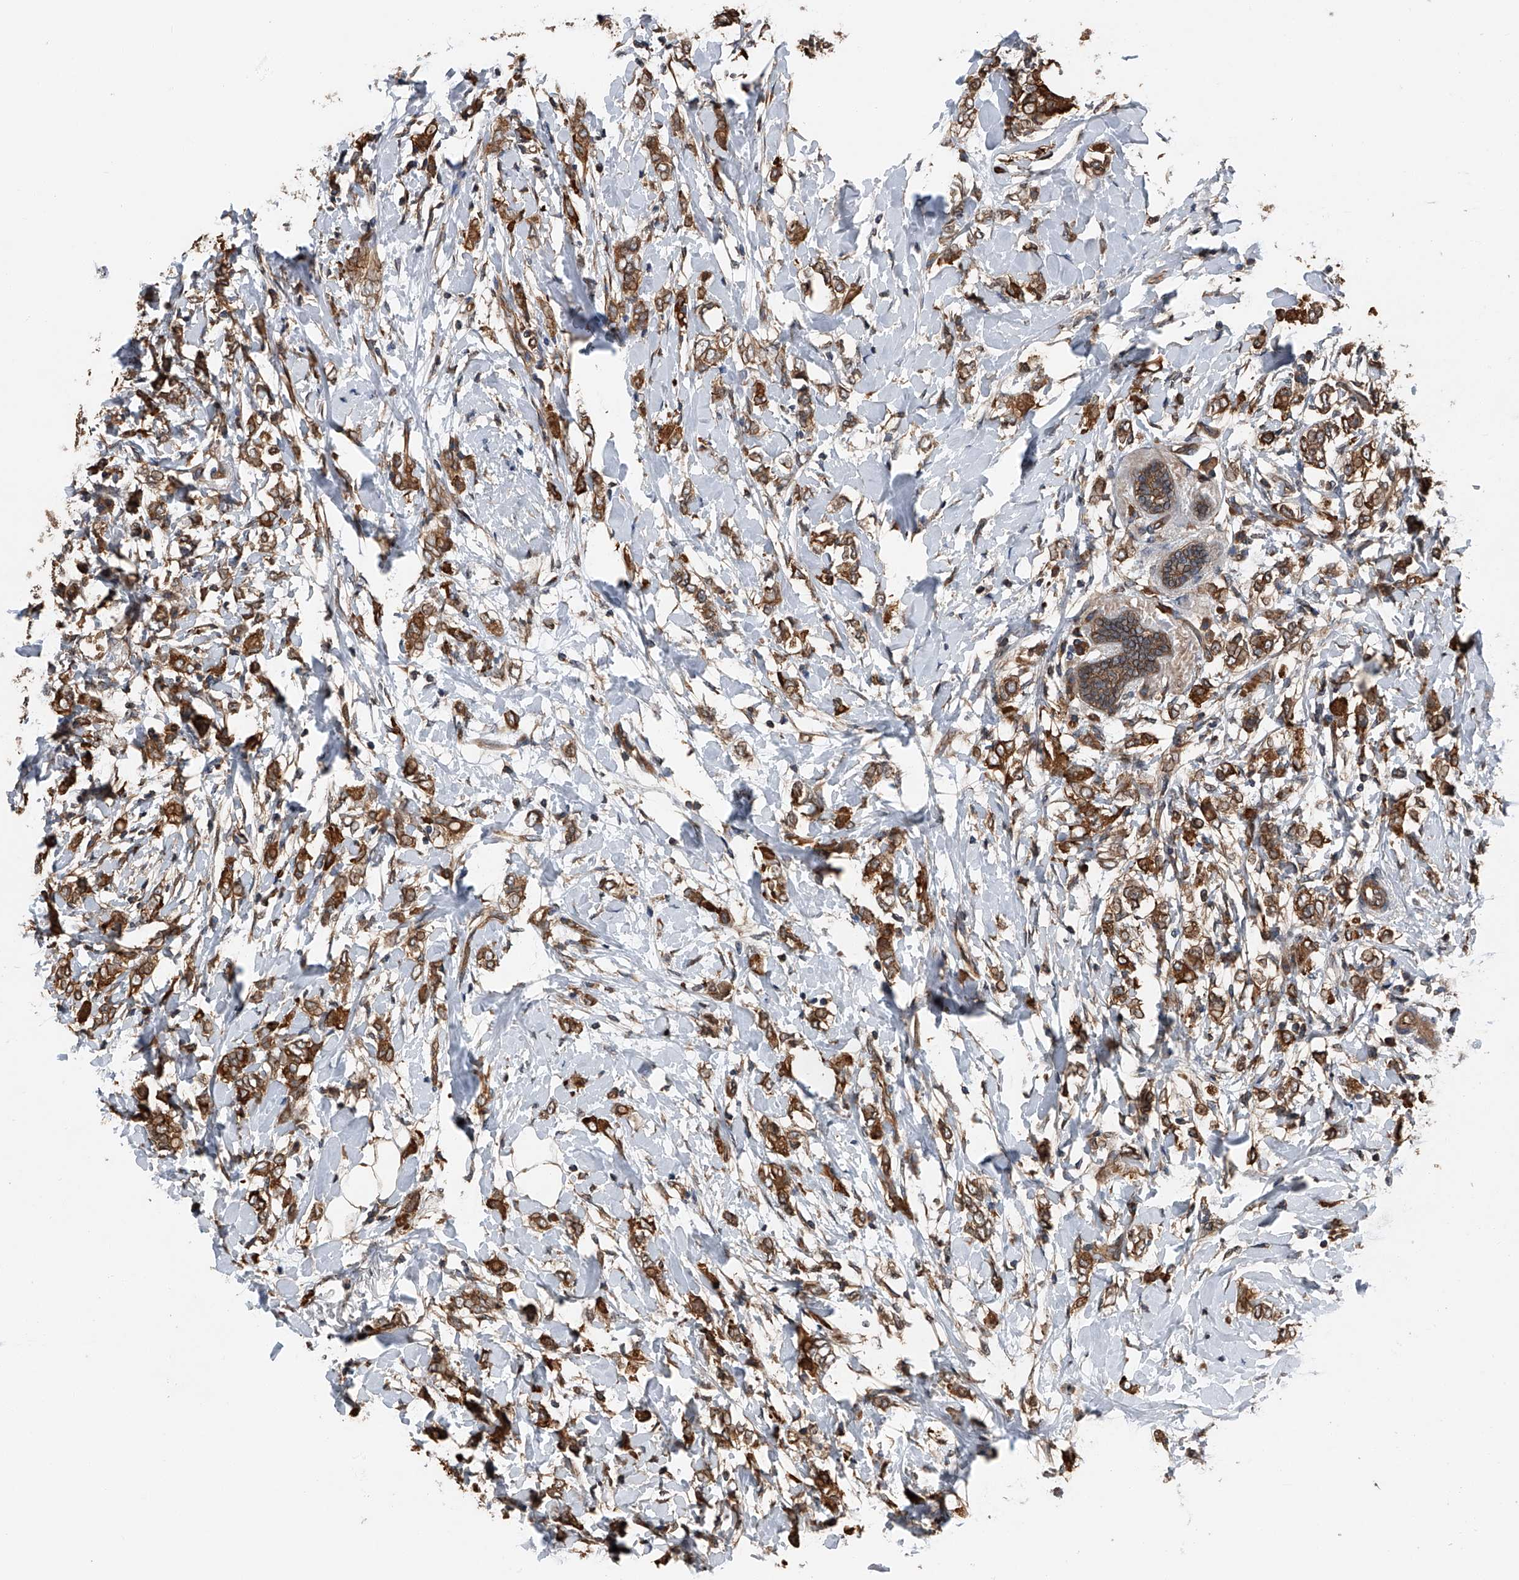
{"staining": {"intensity": "strong", "quantity": ">75%", "location": "cytoplasmic/membranous"}, "tissue": "breast cancer", "cell_type": "Tumor cells", "image_type": "cancer", "snomed": [{"axis": "morphology", "description": "Normal tissue, NOS"}, {"axis": "morphology", "description": "Lobular carcinoma"}, {"axis": "topography", "description": "Breast"}], "caption": "Breast lobular carcinoma stained for a protein demonstrates strong cytoplasmic/membranous positivity in tumor cells.", "gene": "KCNJ2", "patient": {"sex": "female", "age": 47}}